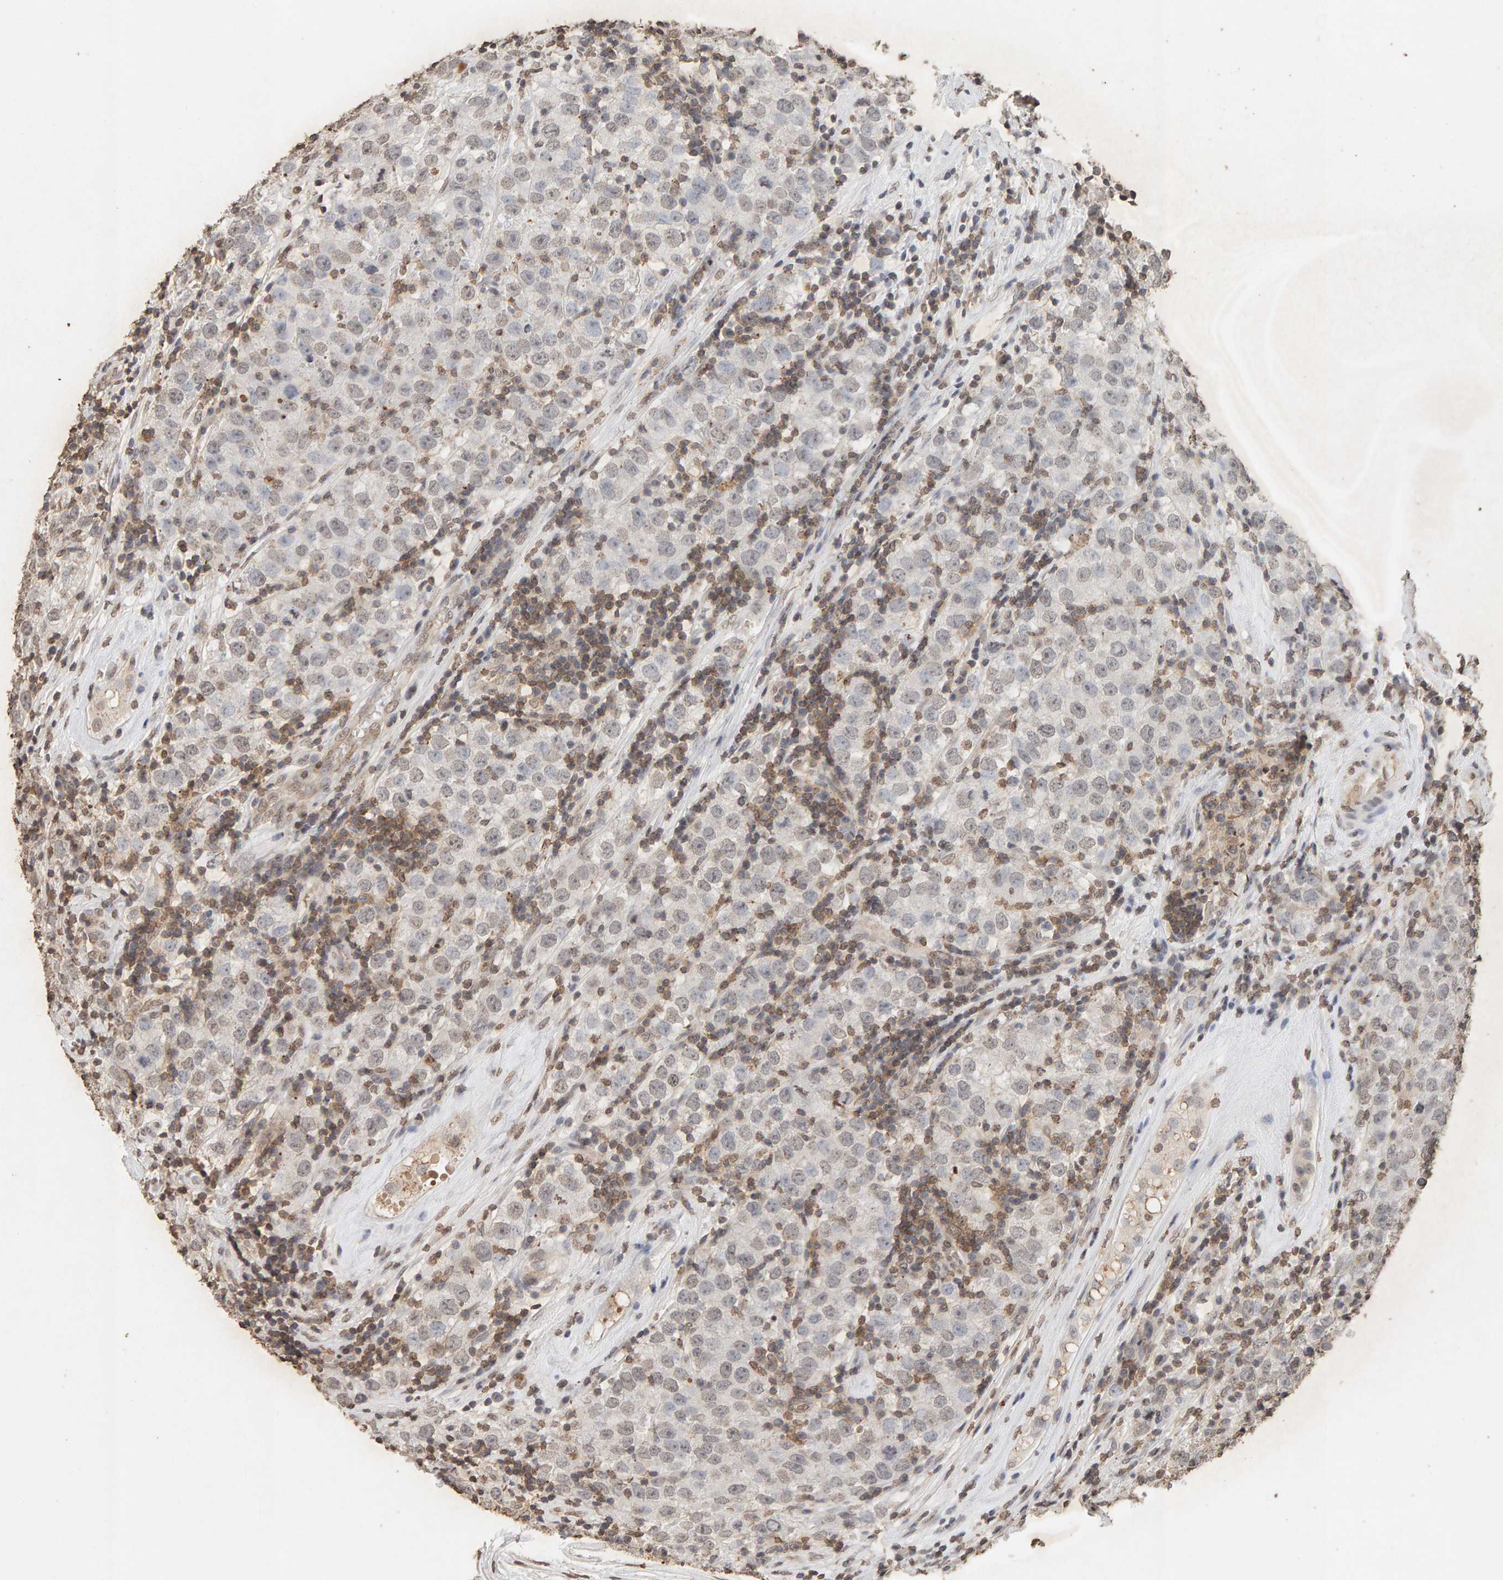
{"staining": {"intensity": "weak", "quantity": "<25%", "location": "nuclear"}, "tissue": "testis cancer", "cell_type": "Tumor cells", "image_type": "cancer", "snomed": [{"axis": "morphology", "description": "Seminoma, NOS"}, {"axis": "morphology", "description": "Carcinoma, Embryonal, NOS"}, {"axis": "topography", "description": "Testis"}], "caption": "IHC histopathology image of neoplastic tissue: human testis cancer (embryonal carcinoma) stained with DAB shows no significant protein staining in tumor cells.", "gene": "DNAJB5", "patient": {"sex": "male", "age": 28}}